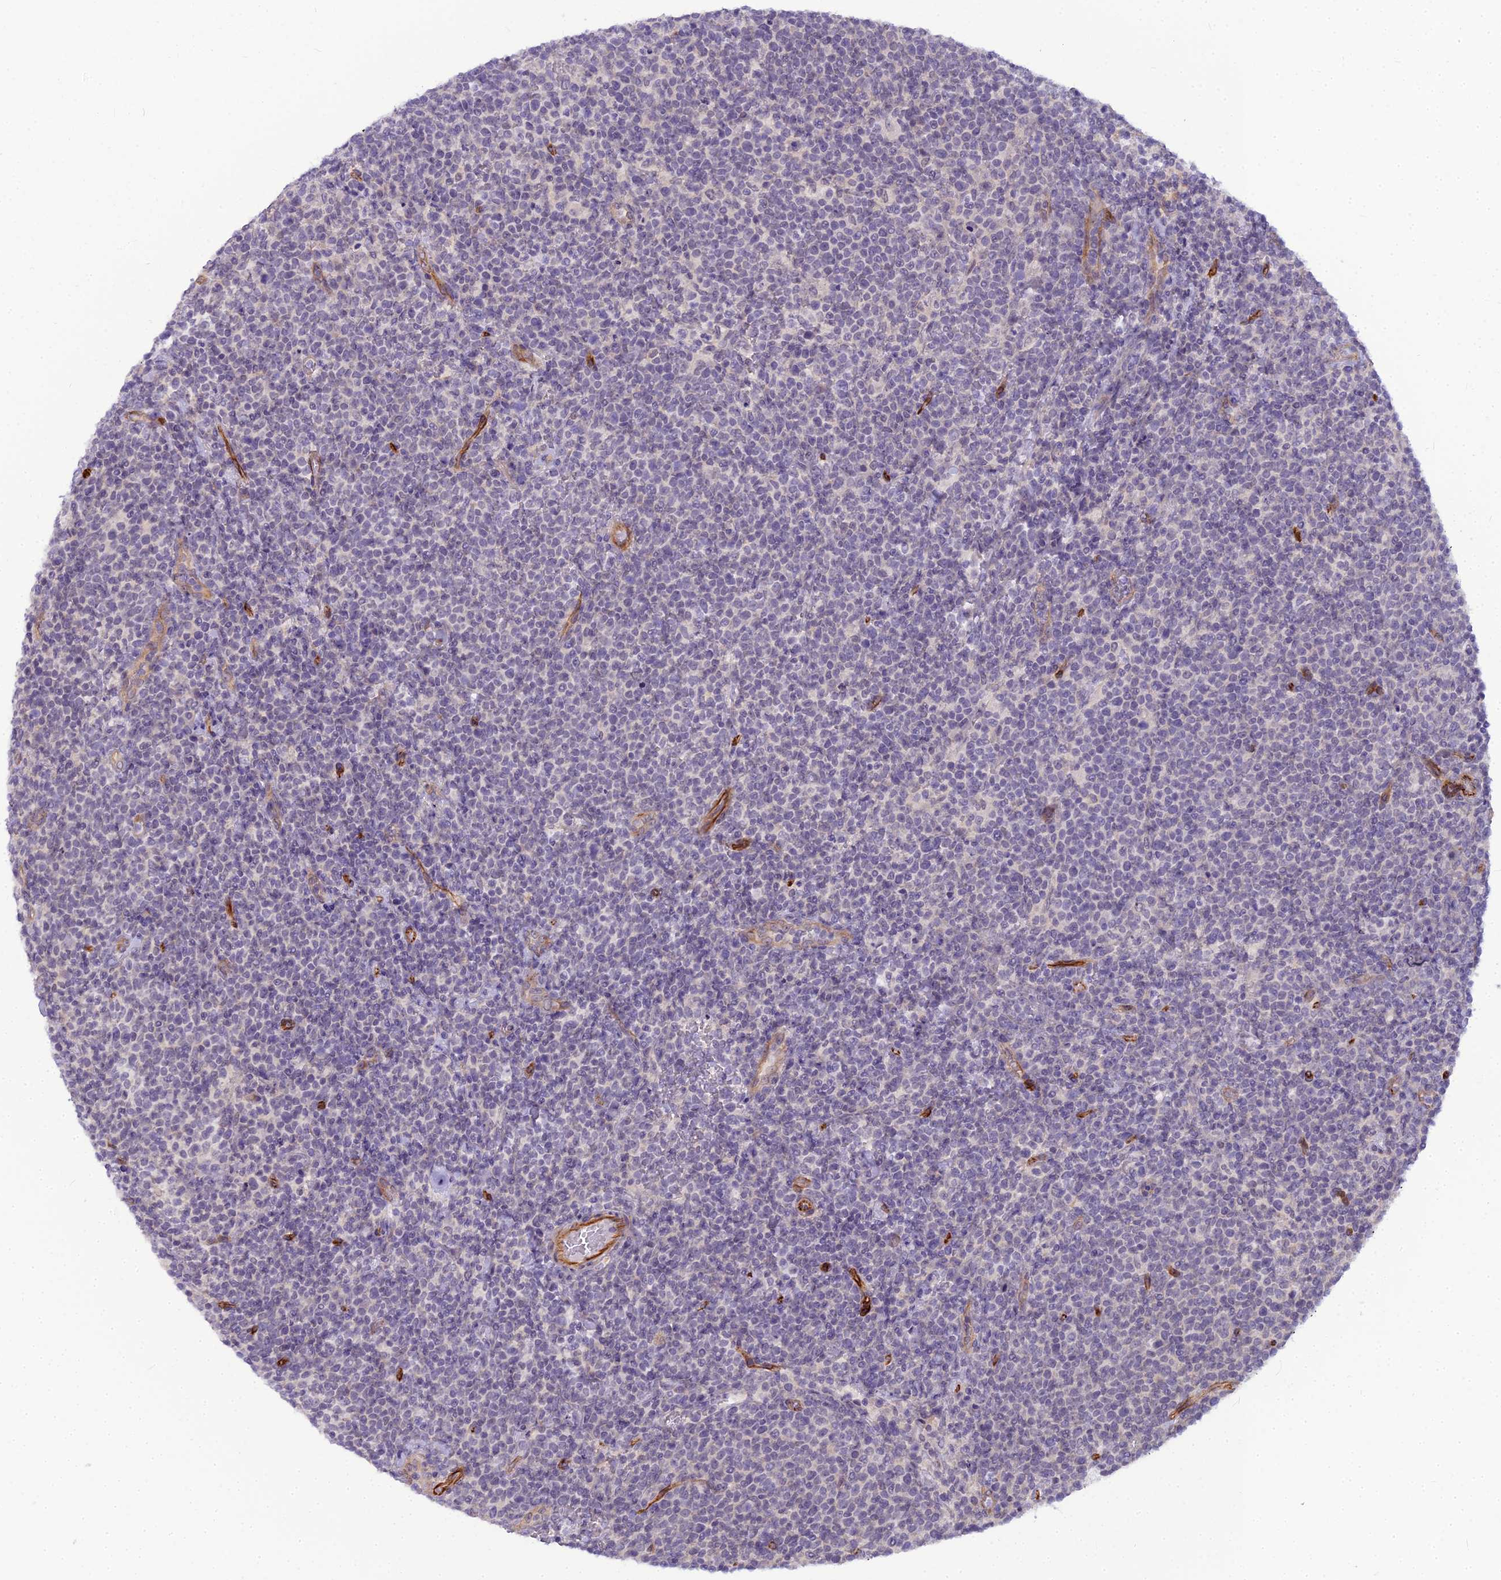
{"staining": {"intensity": "negative", "quantity": "none", "location": "none"}, "tissue": "lymphoma", "cell_type": "Tumor cells", "image_type": "cancer", "snomed": [{"axis": "morphology", "description": "Malignant lymphoma, non-Hodgkin's type, High grade"}, {"axis": "topography", "description": "Lymph node"}], "caption": "The histopathology image shows no staining of tumor cells in lymphoma.", "gene": "RGL3", "patient": {"sex": "male", "age": 61}}